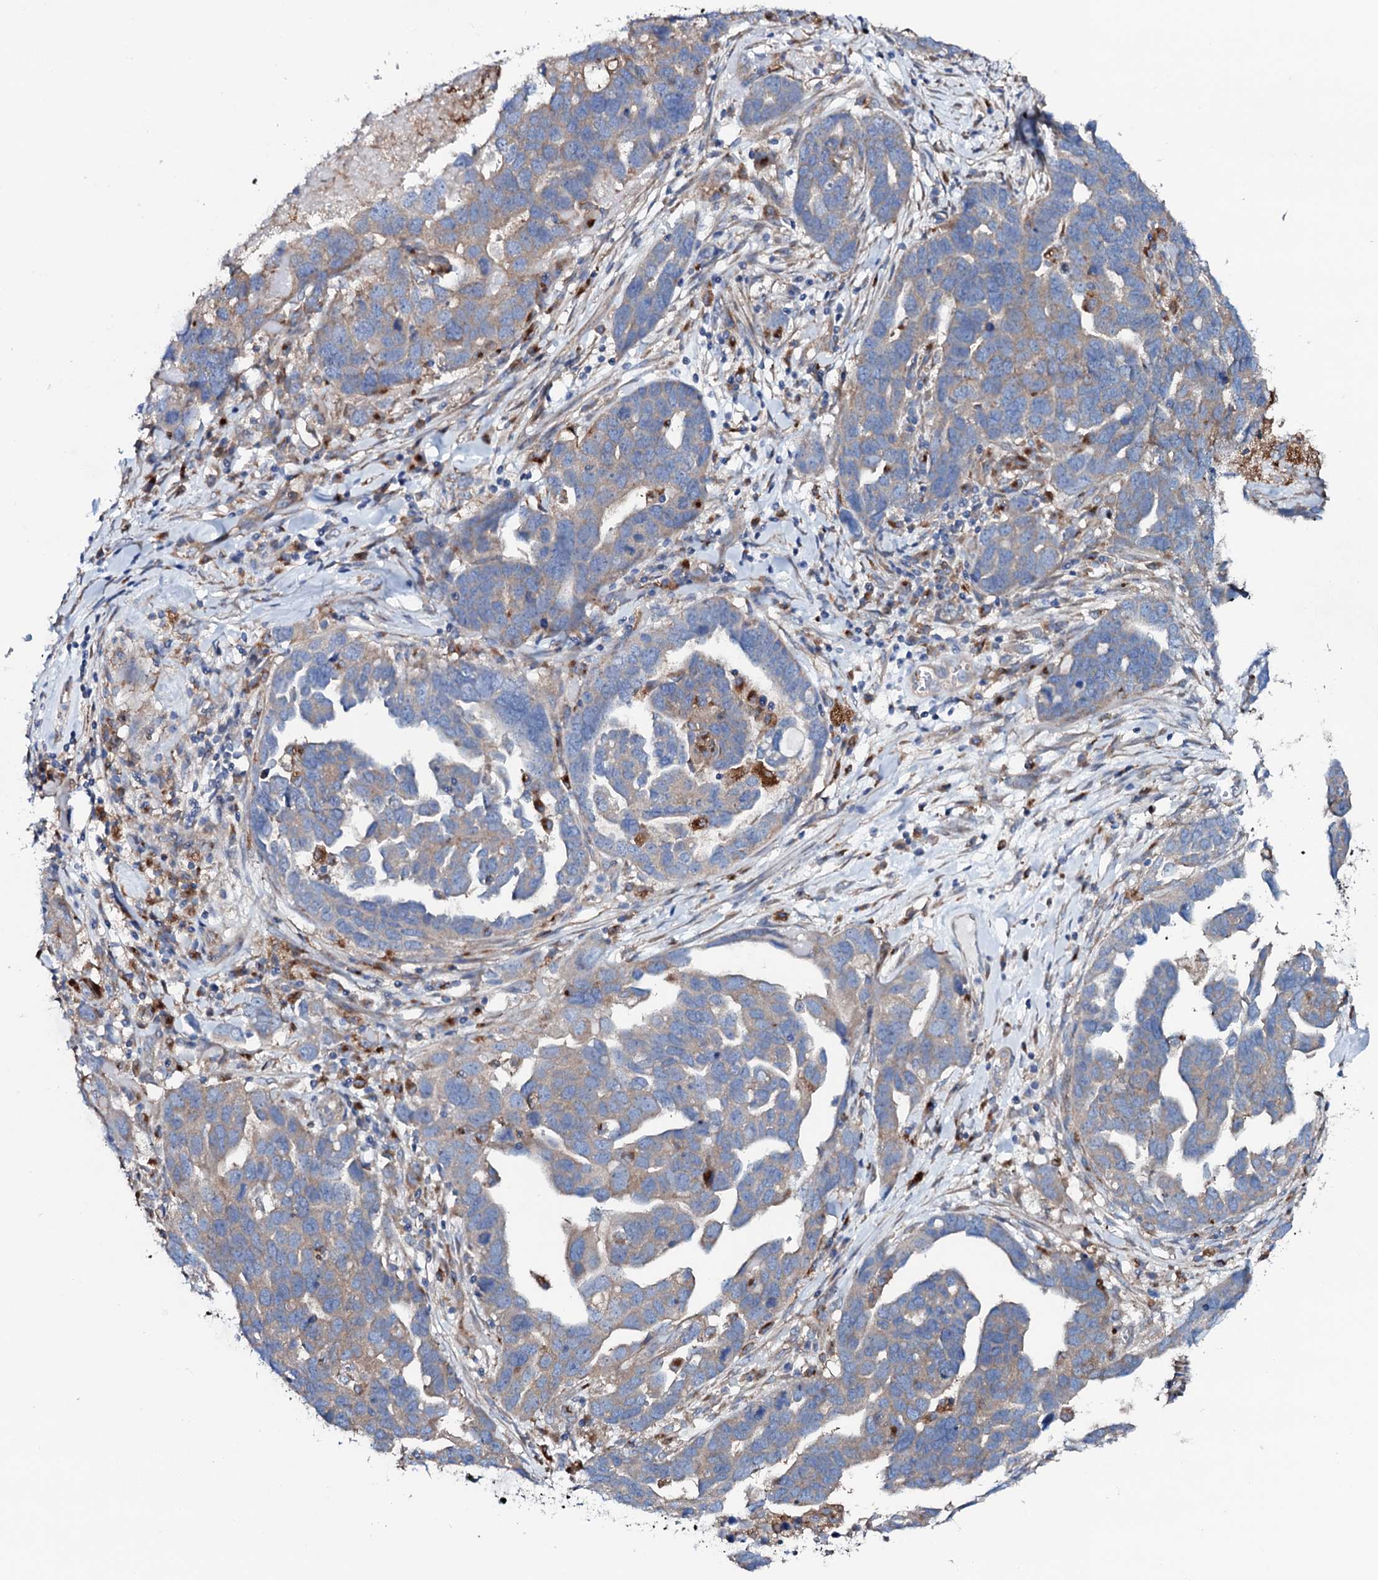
{"staining": {"intensity": "weak", "quantity": "<25%", "location": "cytoplasmic/membranous"}, "tissue": "ovarian cancer", "cell_type": "Tumor cells", "image_type": "cancer", "snomed": [{"axis": "morphology", "description": "Cystadenocarcinoma, serous, NOS"}, {"axis": "topography", "description": "Ovary"}], "caption": "Immunohistochemical staining of human ovarian cancer (serous cystadenocarcinoma) shows no significant expression in tumor cells. Brightfield microscopy of immunohistochemistry (IHC) stained with DAB (3,3'-diaminobenzidine) (brown) and hematoxylin (blue), captured at high magnification.", "gene": "P2RX4", "patient": {"sex": "female", "age": 54}}